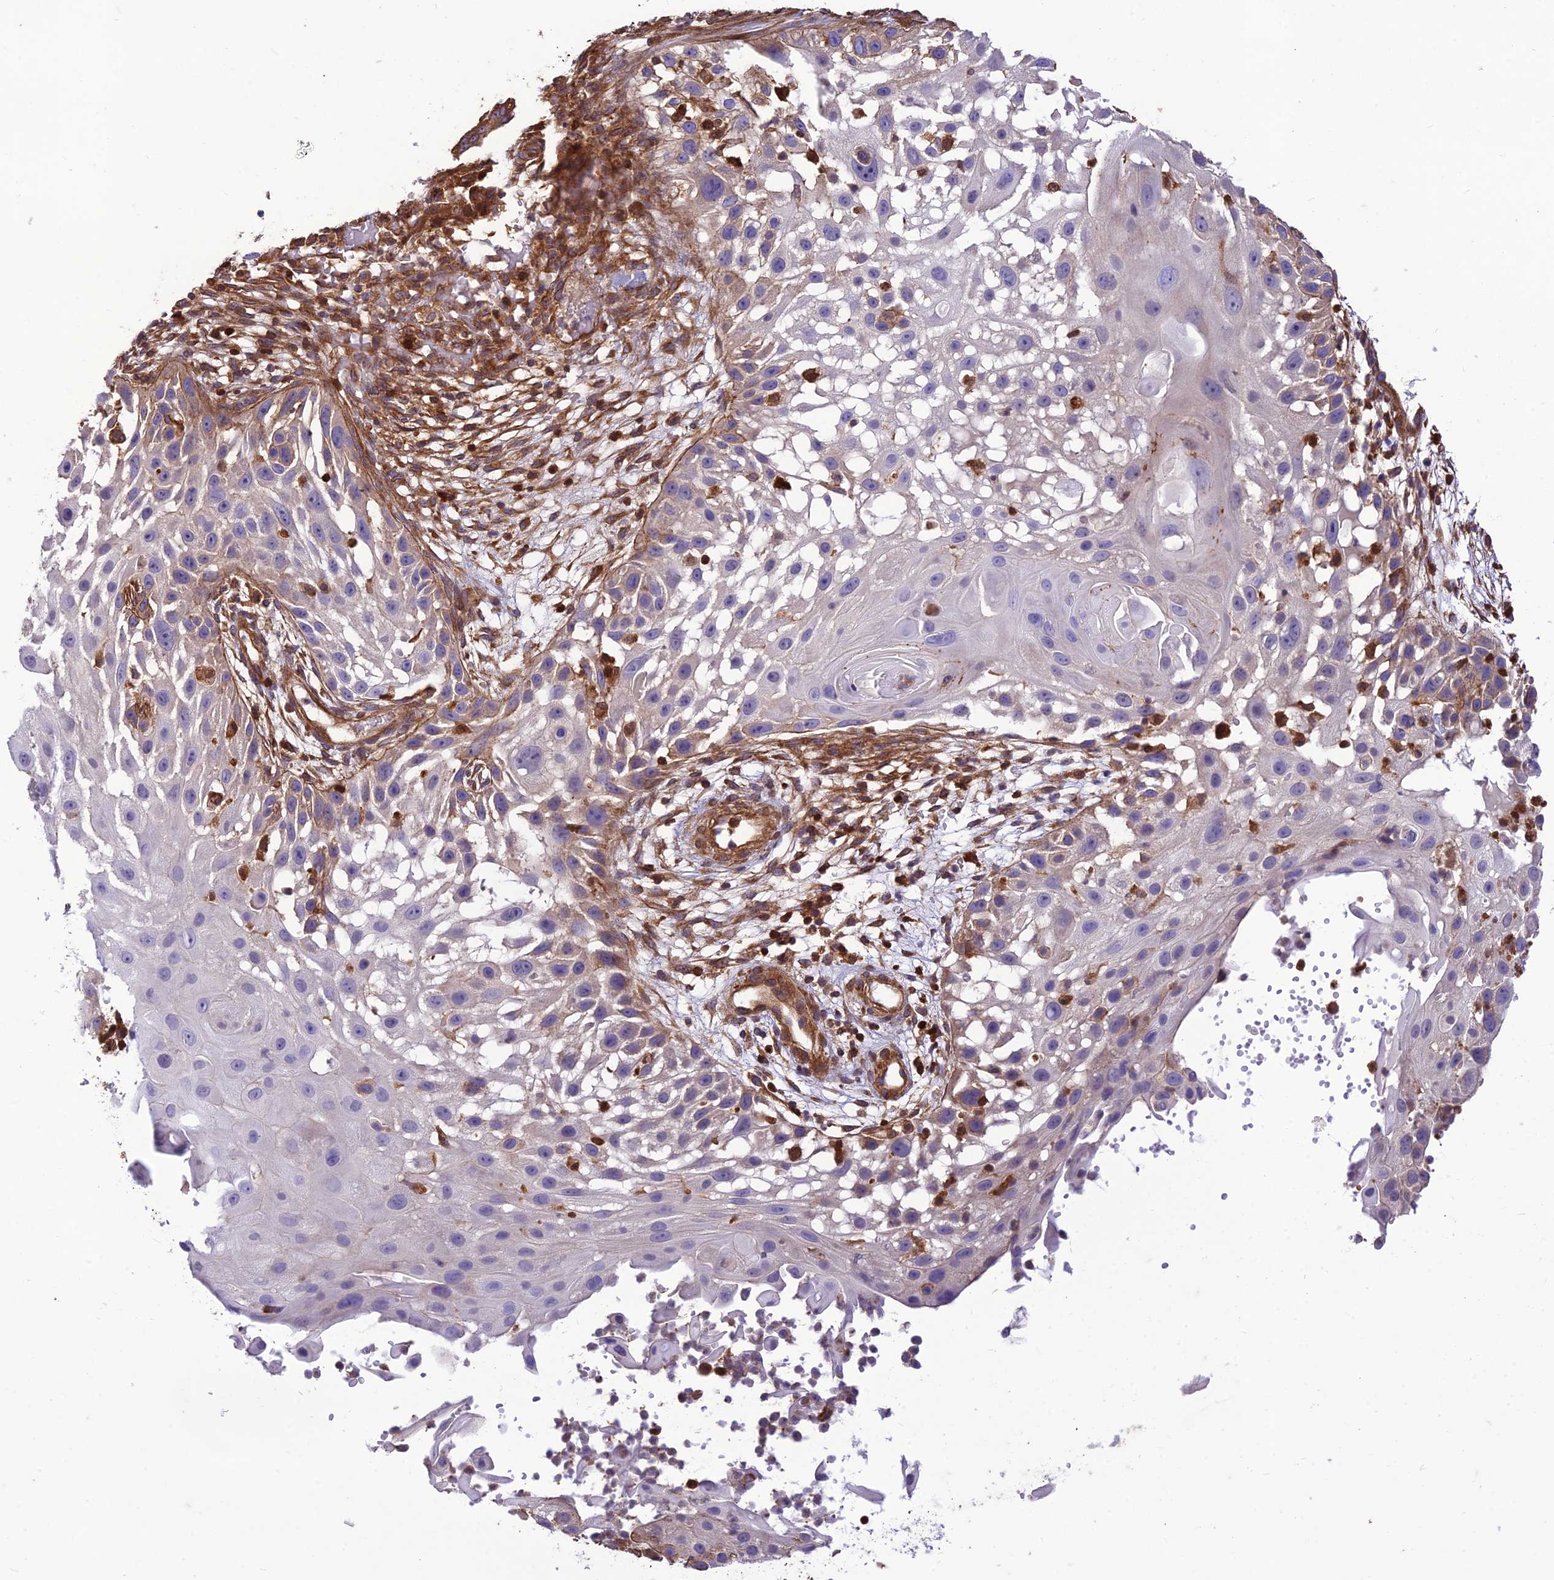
{"staining": {"intensity": "negative", "quantity": "none", "location": "none"}, "tissue": "skin cancer", "cell_type": "Tumor cells", "image_type": "cancer", "snomed": [{"axis": "morphology", "description": "Squamous cell carcinoma, NOS"}, {"axis": "topography", "description": "Skin"}], "caption": "Photomicrograph shows no protein positivity in tumor cells of squamous cell carcinoma (skin) tissue.", "gene": "HPSE2", "patient": {"sex": "female", "age": 44}}